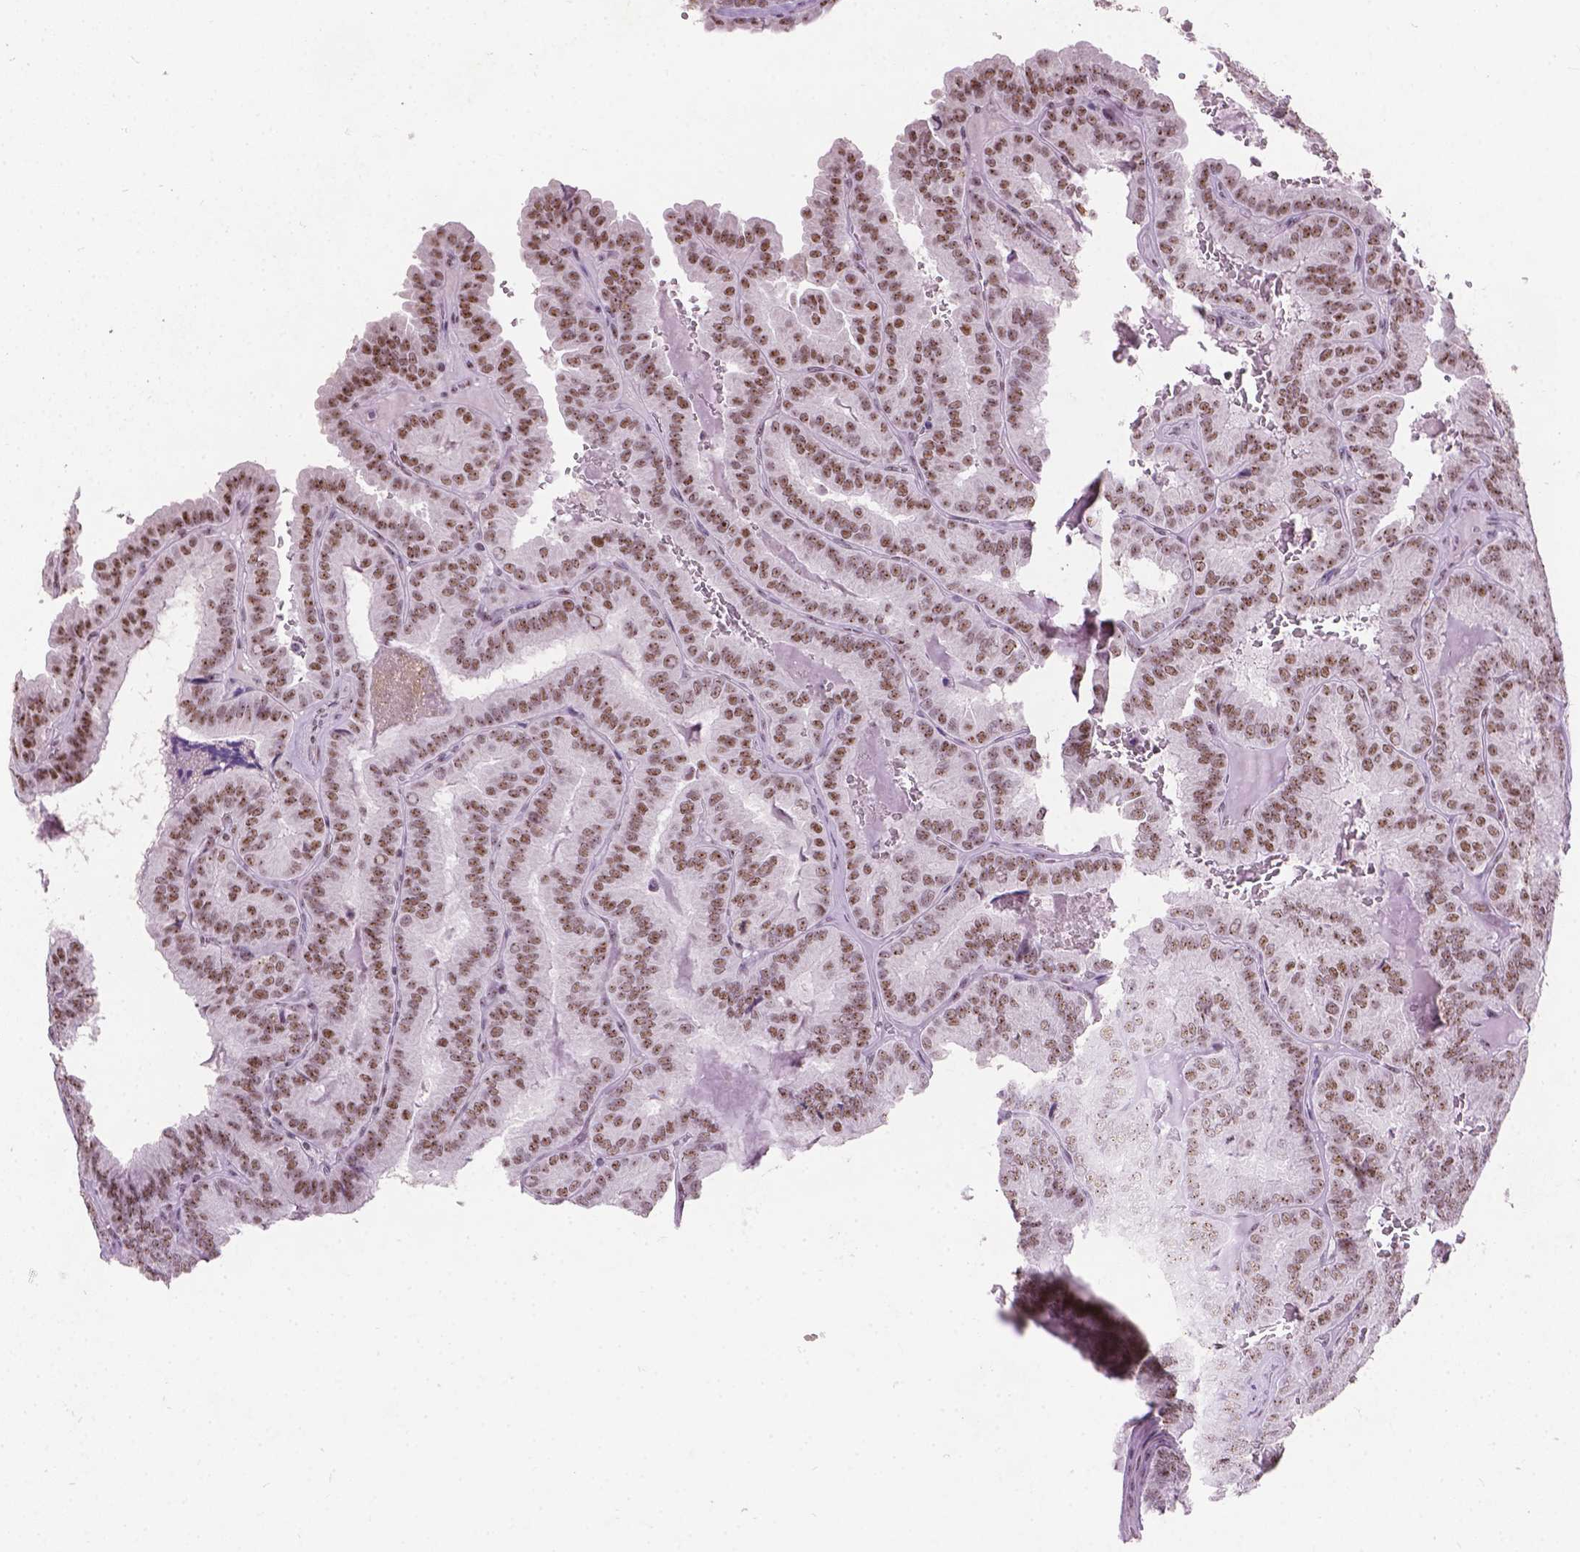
{"staining": {"intensity": "moderate", "quantity": ">75%", "location": "nuclear"}, "tissue": "thyroid cancer", "cell_type": "Tumor cells", "image_type": "cancer", "snomed": [{"axis": "morphology", "description": "Papillary adenocarcinoma, NOS"}, {"axis": "topography", "description": "Thyroid gland"}], "caption": "Immunohistochemistry (IHC) of thyroid papillary adenocarcinoma exhibits medium levels of moderate nuclear positivity in approximately >75% of tumor cells. (brown staining indicates protein expression, while blue staining denotes nuclei).", "gene": "COIL", "patient": {"sex": "female", "age": 75}}